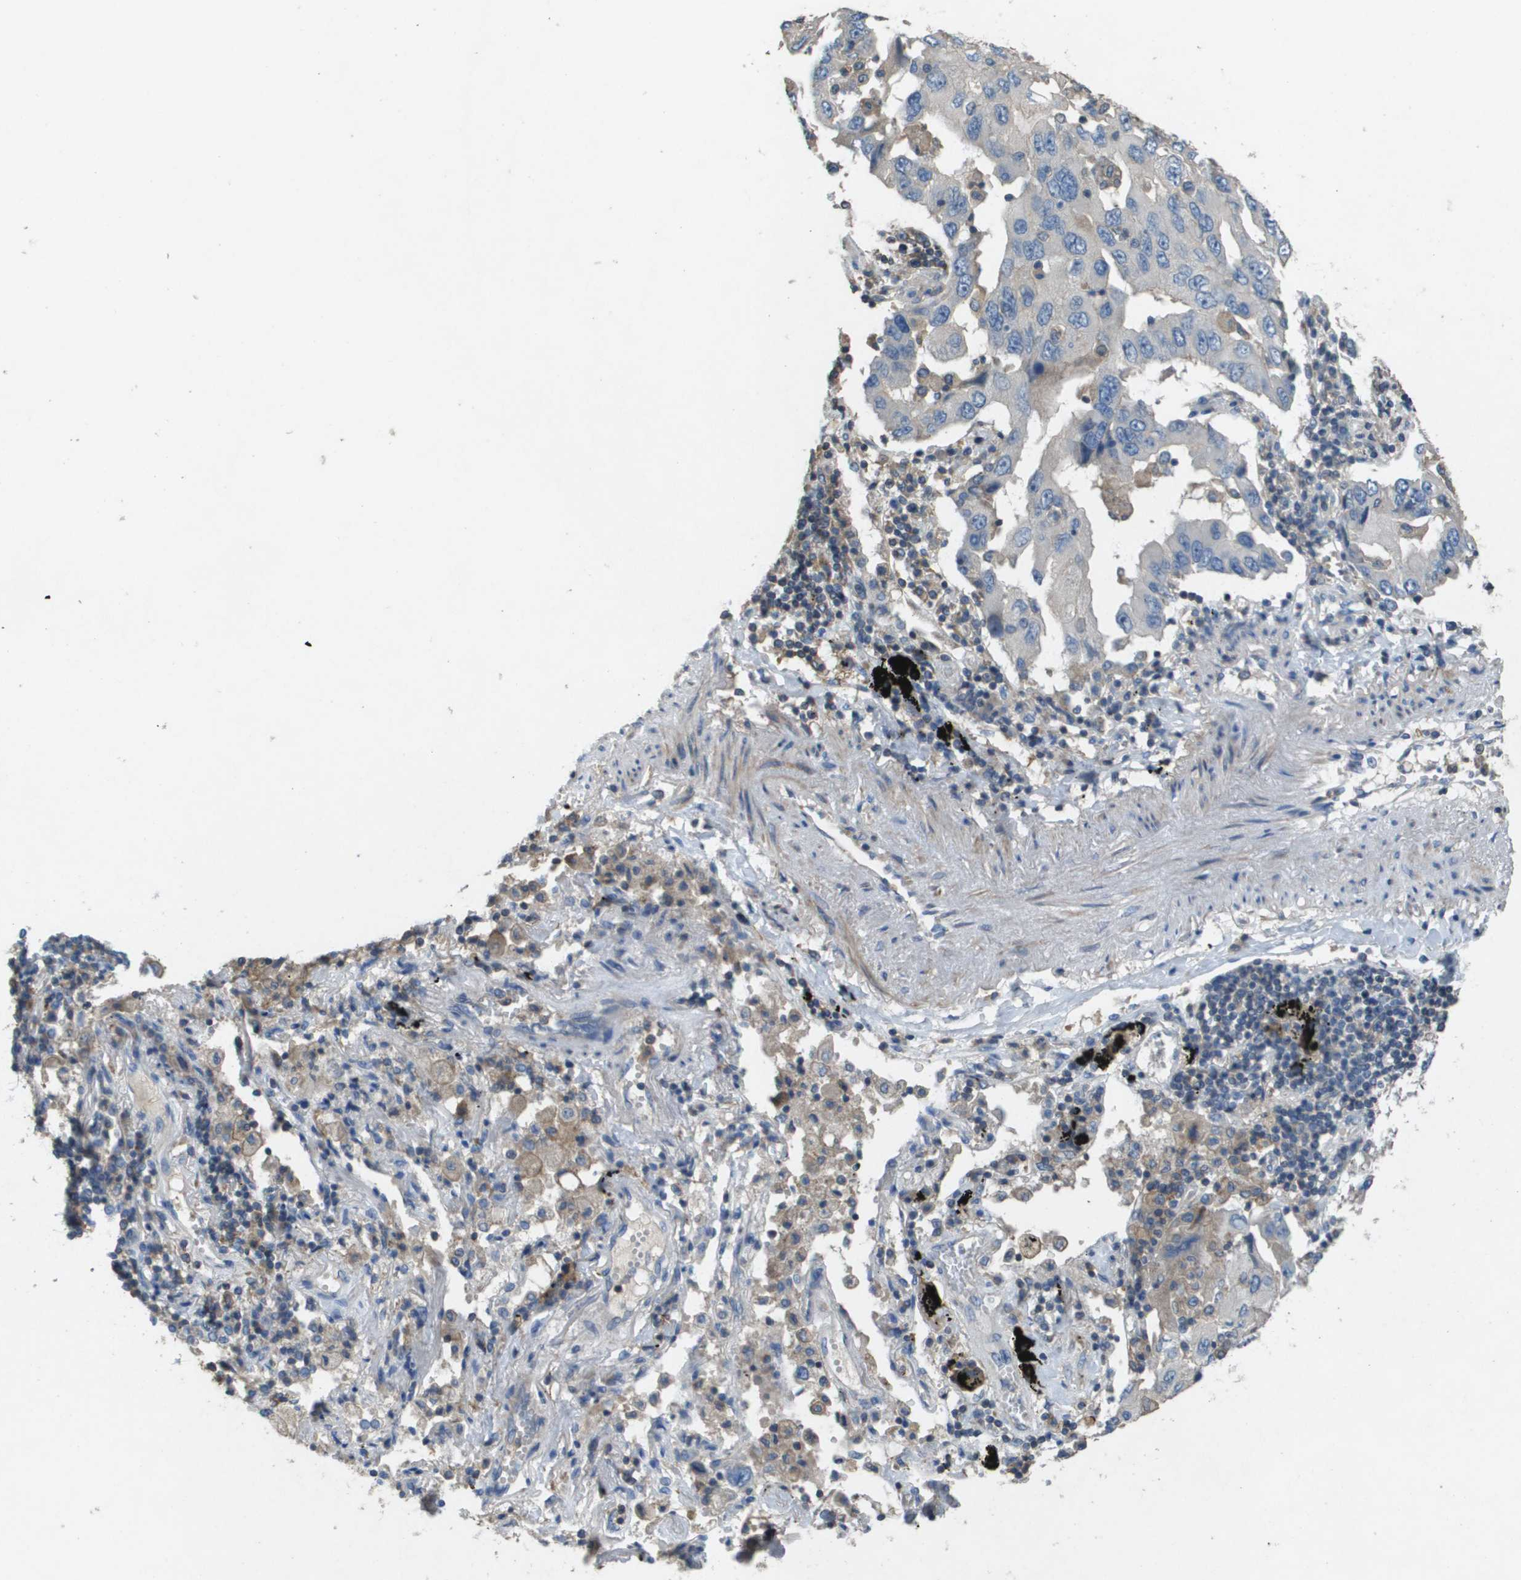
{"staining": {"intensity": "negative", "quantity": "none", "location": "none"}, "tissue": "lung cancer", "cell_type": "Tumor cells", "image_type": "cancer", "snomed": [{"axis": "morphology", "description": "Adenocarcinoma, NOS"}, {"axis": "topography", "description": "Lung"}], "caption": "This is an immunohistochemistry (IHC) photomicrograph of adenocarcinoma (lung). There is no positivity in tumor cells.", "gene": "CLCA4", "patient": {"sex": "female", "age": 65}}